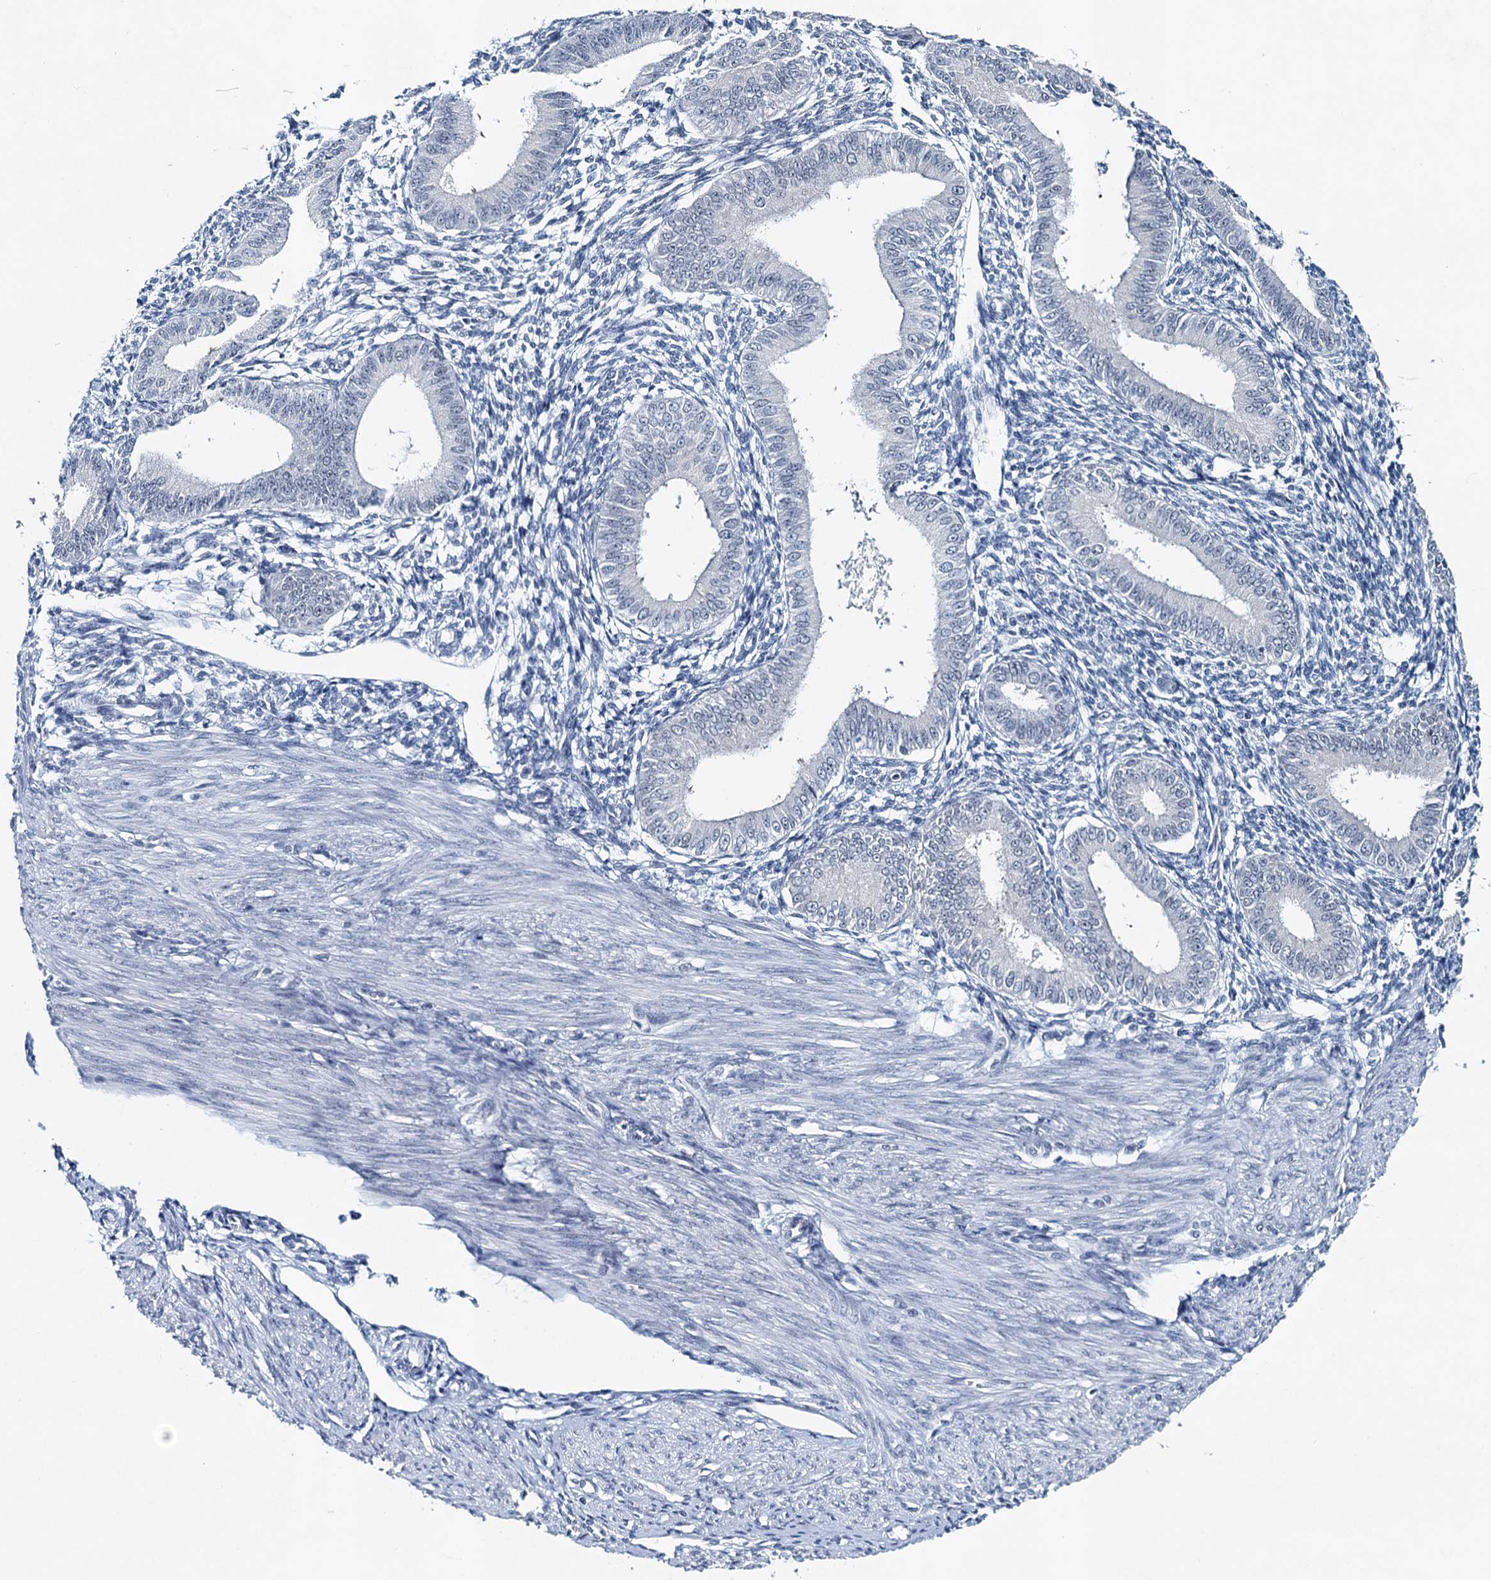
{"staining": {"intensity": "negative", "quantity": "none", "location": "none"}, "tissue": "endometrium", "cell_type": "Cells in endometrial stroma", "image_type": "normal", "snomed": [{"axis": "morphology", "description": "Normal tissue, NOS"}, {"axis": "topography", "description": "Uterus"}, {"axis": "topography", "description": "Endometrium"}], "caption": "Micrograph shows no significant protein staining in cells in endometrial stroma of benign endometrium. (Brightfield microscopy of DAB (3,3'-diaminobenzidine) immunohistochemistry at high magnification).", "gene": "ENSG00000230707", "patient": {"sex": "female", "age": 48}}